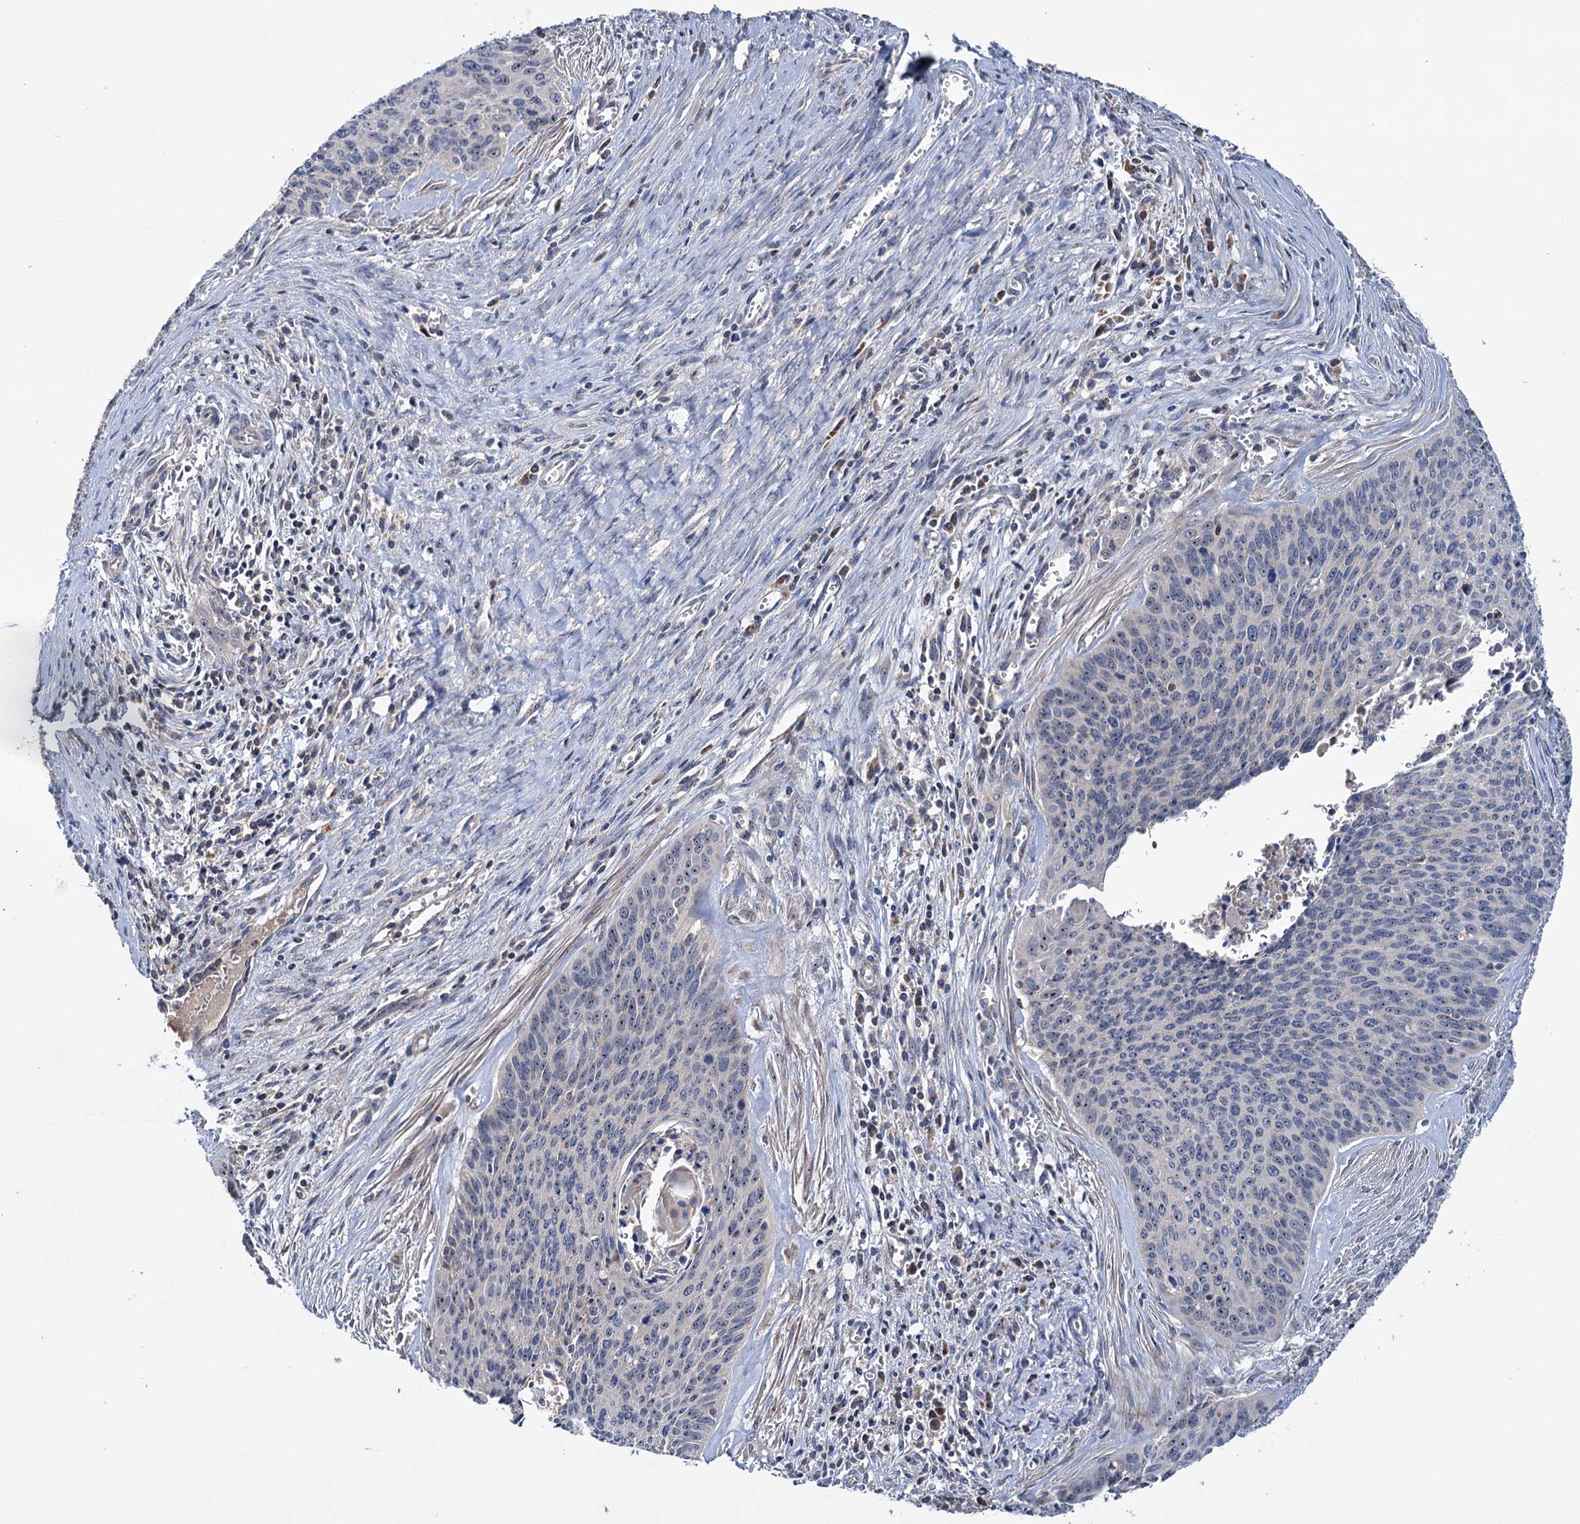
{"staining": {"intensity": "weak", "quantity": "<25%", "location": "nuclear"}, "tissue": "cervical cancer", "cell_type": "Tumor cells", "image_type": "cancer", "snomed": [{"axis": "morphology", "description": "Squamous cell carcinoma, NOS"}, {"axis": "topography", "description": "Cervix"}], "caption": "DAB (3,3'-diaminobenzidine) immunohistochemical staining of cervical squamous cell carcinoma displays no significant staining in tumor cells. (DAB immunohistochemistry, high magnification).", "gene": "HTR3B", "patient": {"sex": "female", "age": 55}}